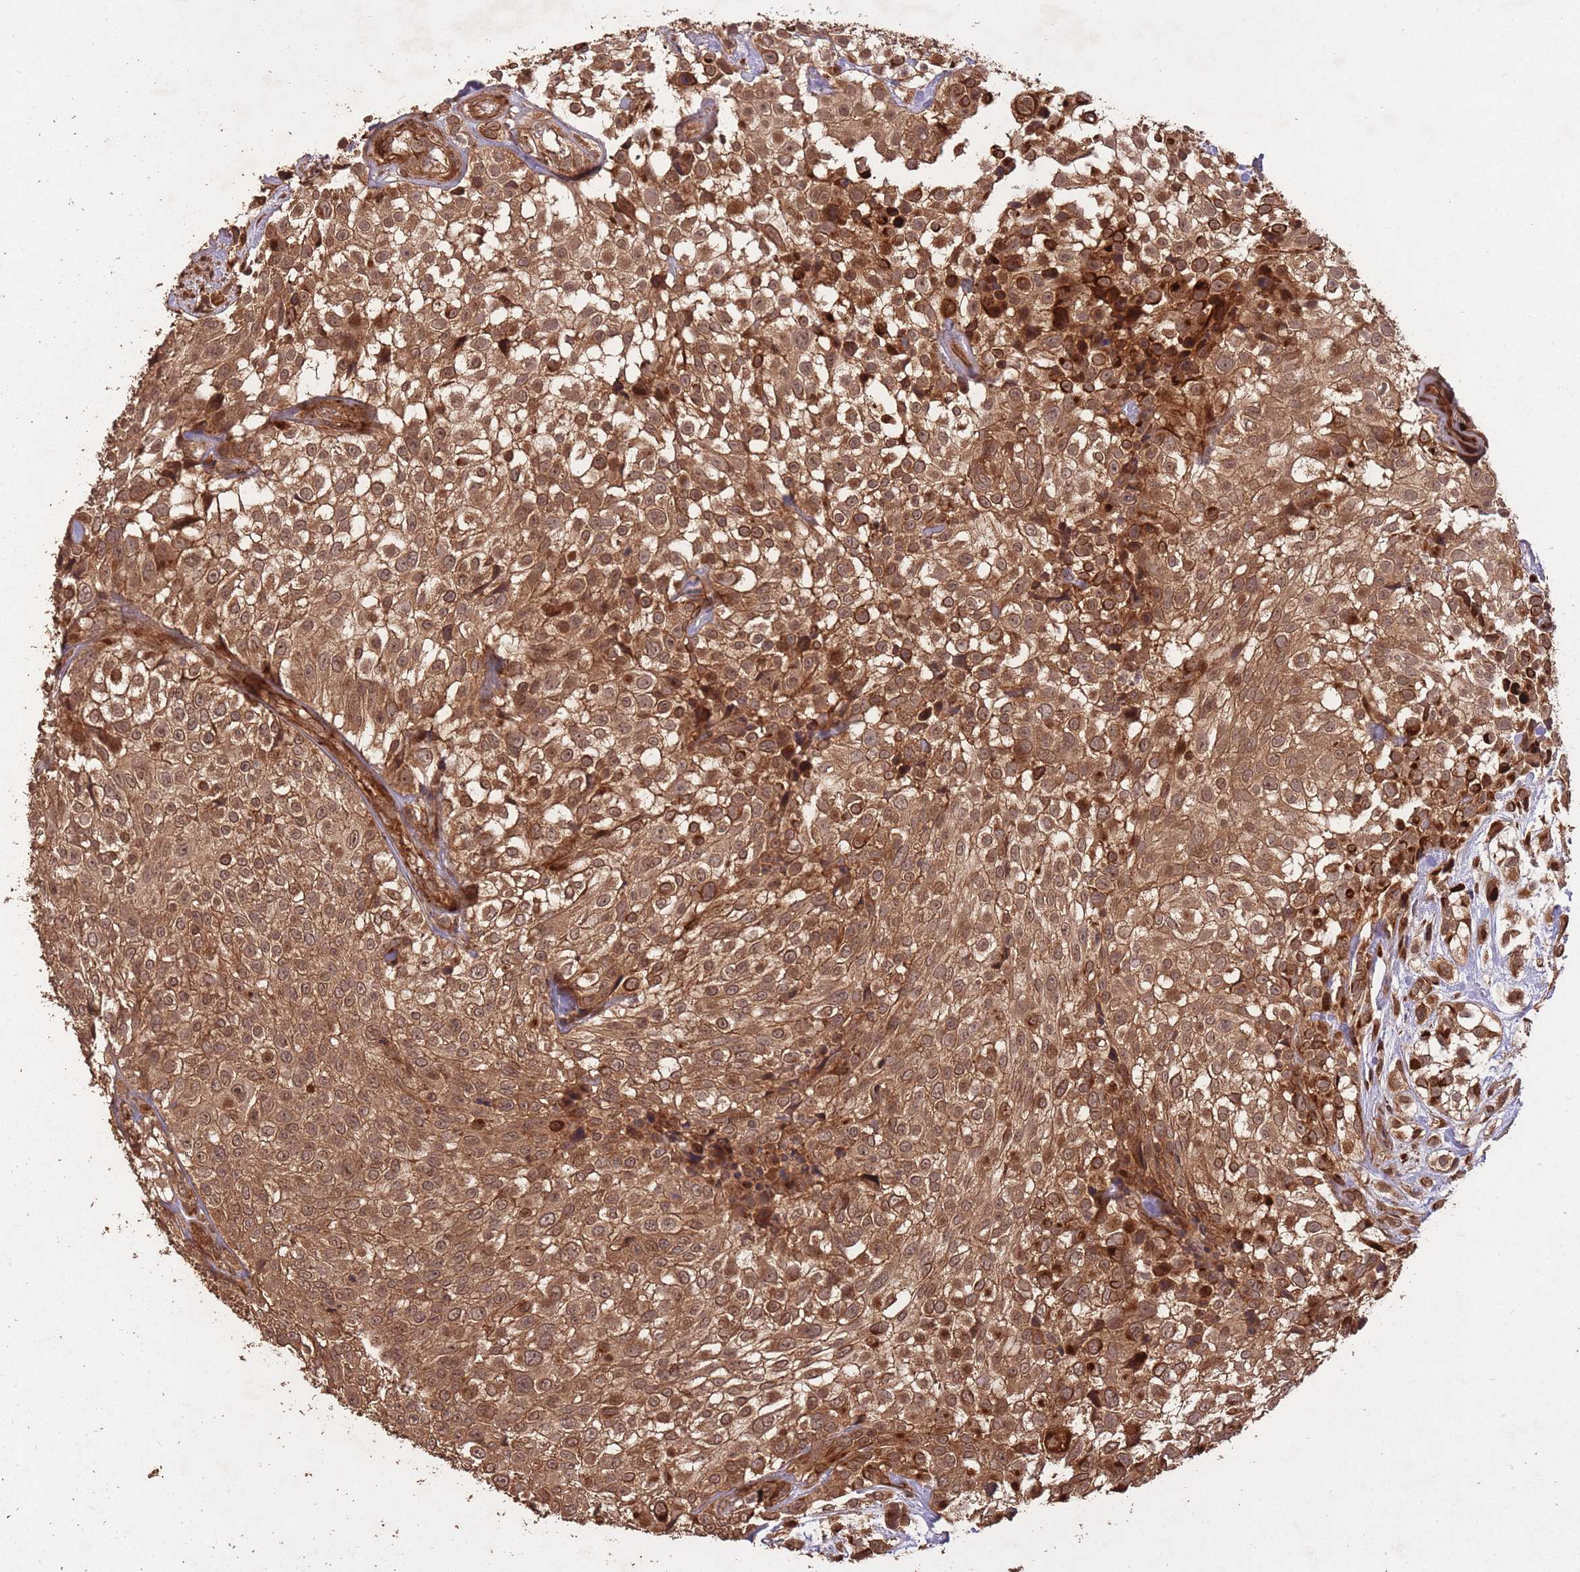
{"staining": {"intensity": "moderate", "quantity": ">75%", "location": "cytoplasmic/membranous,nuclear"}, "tissue": "urothelial cancer", "cell_type": "Tumor cells", "image_type": "cancer", "snomed": [{"axis": "morphology", "description": "Urothelial carcinoma, High grade"}, {"axis": "topography", "description": "Urinary bladder"}], "caption": "IHC micrograph of neoplastic tissue: human urothelial carcinoma (high-grade) stained using IHC reveals medium levels of moderate protein expression localized specifically in the cytoplasmic/membranous and nuclear of tumor cells, appearing as a cytoplasmic/membranous and nuclear brown color.", "gene": "ERBB3", "patient": {"sex": "male", "age": 56}}